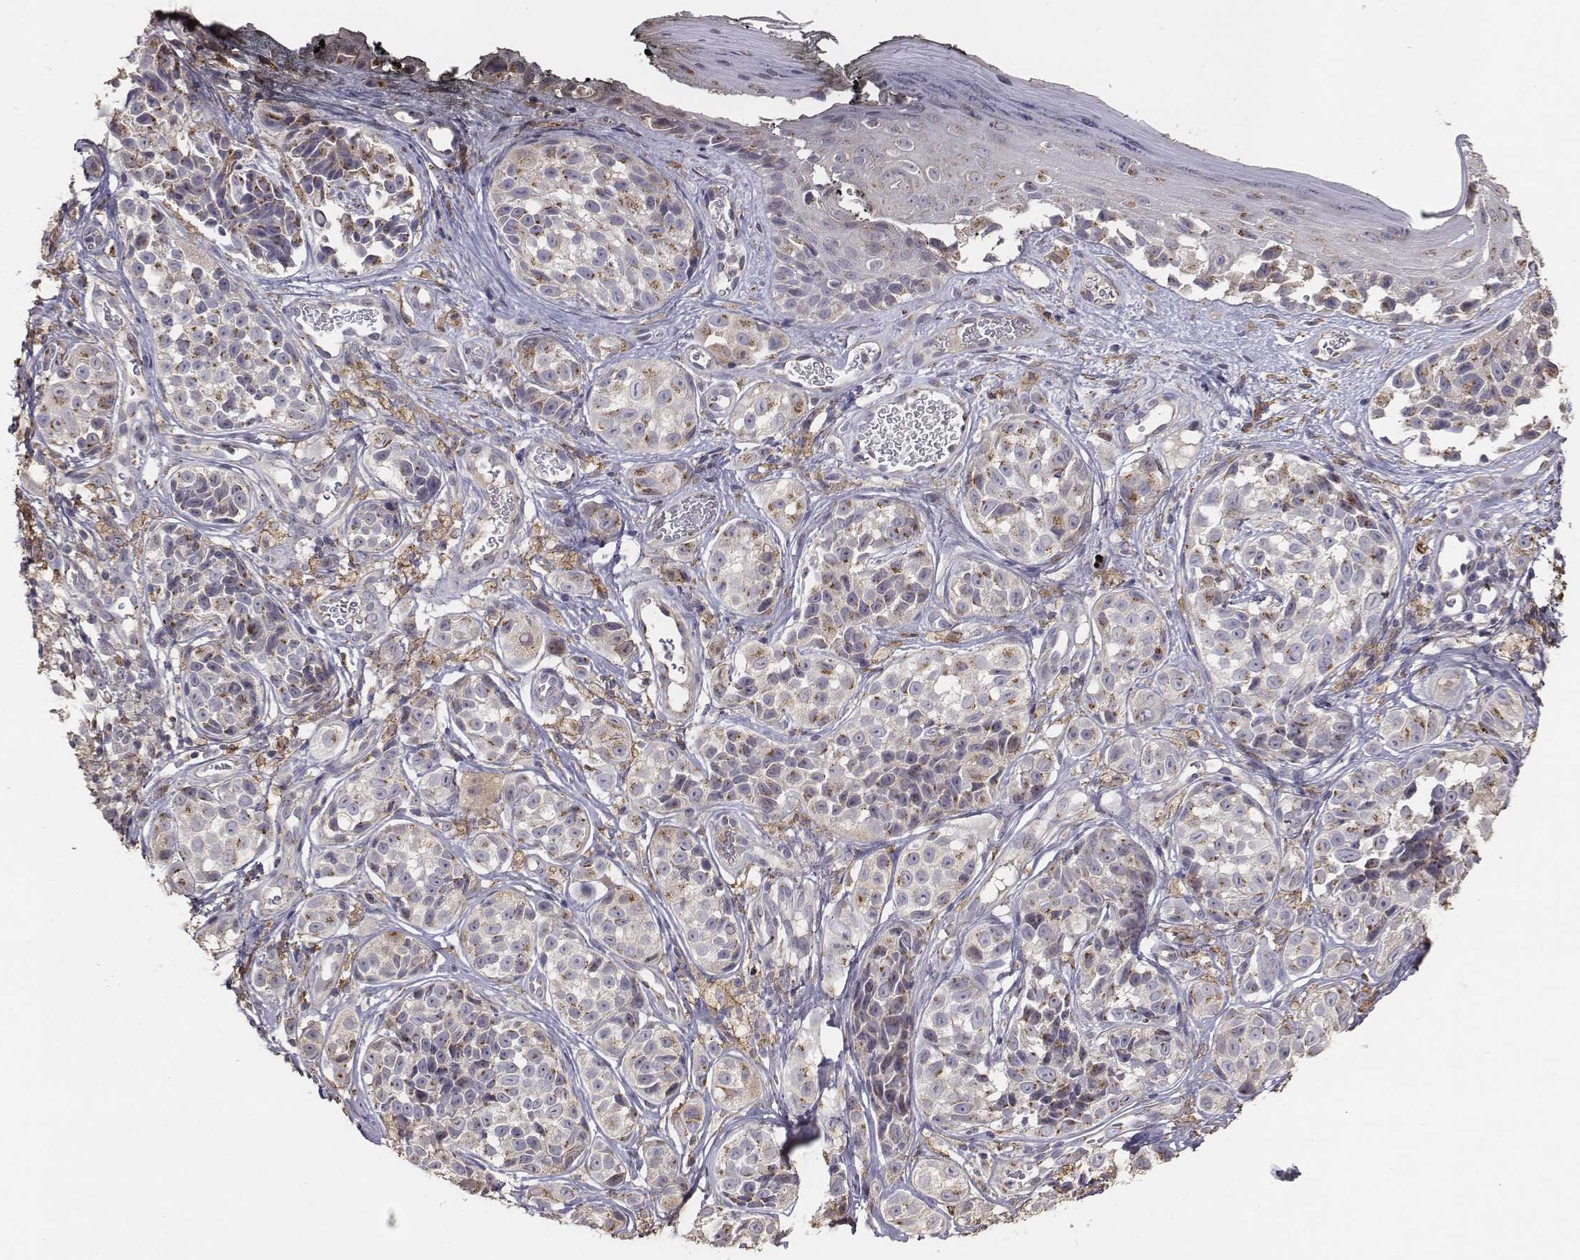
{"staining": {"intensity": "moderate", "quantity": ">75%", "location": "cytoplasmic/membranous"}, "tissue": "melanoma", "cell_type": "Tumor cells", "image_type": "cancer", "snomed": [{"axis": "morphology", "description": "Malignant melanoma, NOS"}, {"axis": "topography", "description": "Skin"}], "caption": "The photomicrograph exhibits staining of melanoma, revealing moderate cytoplasmic/membranous protein staining (brown color) within tumor cells.", "gene": "AP1B1", "patient": {"sex": "male", "age": 48}}